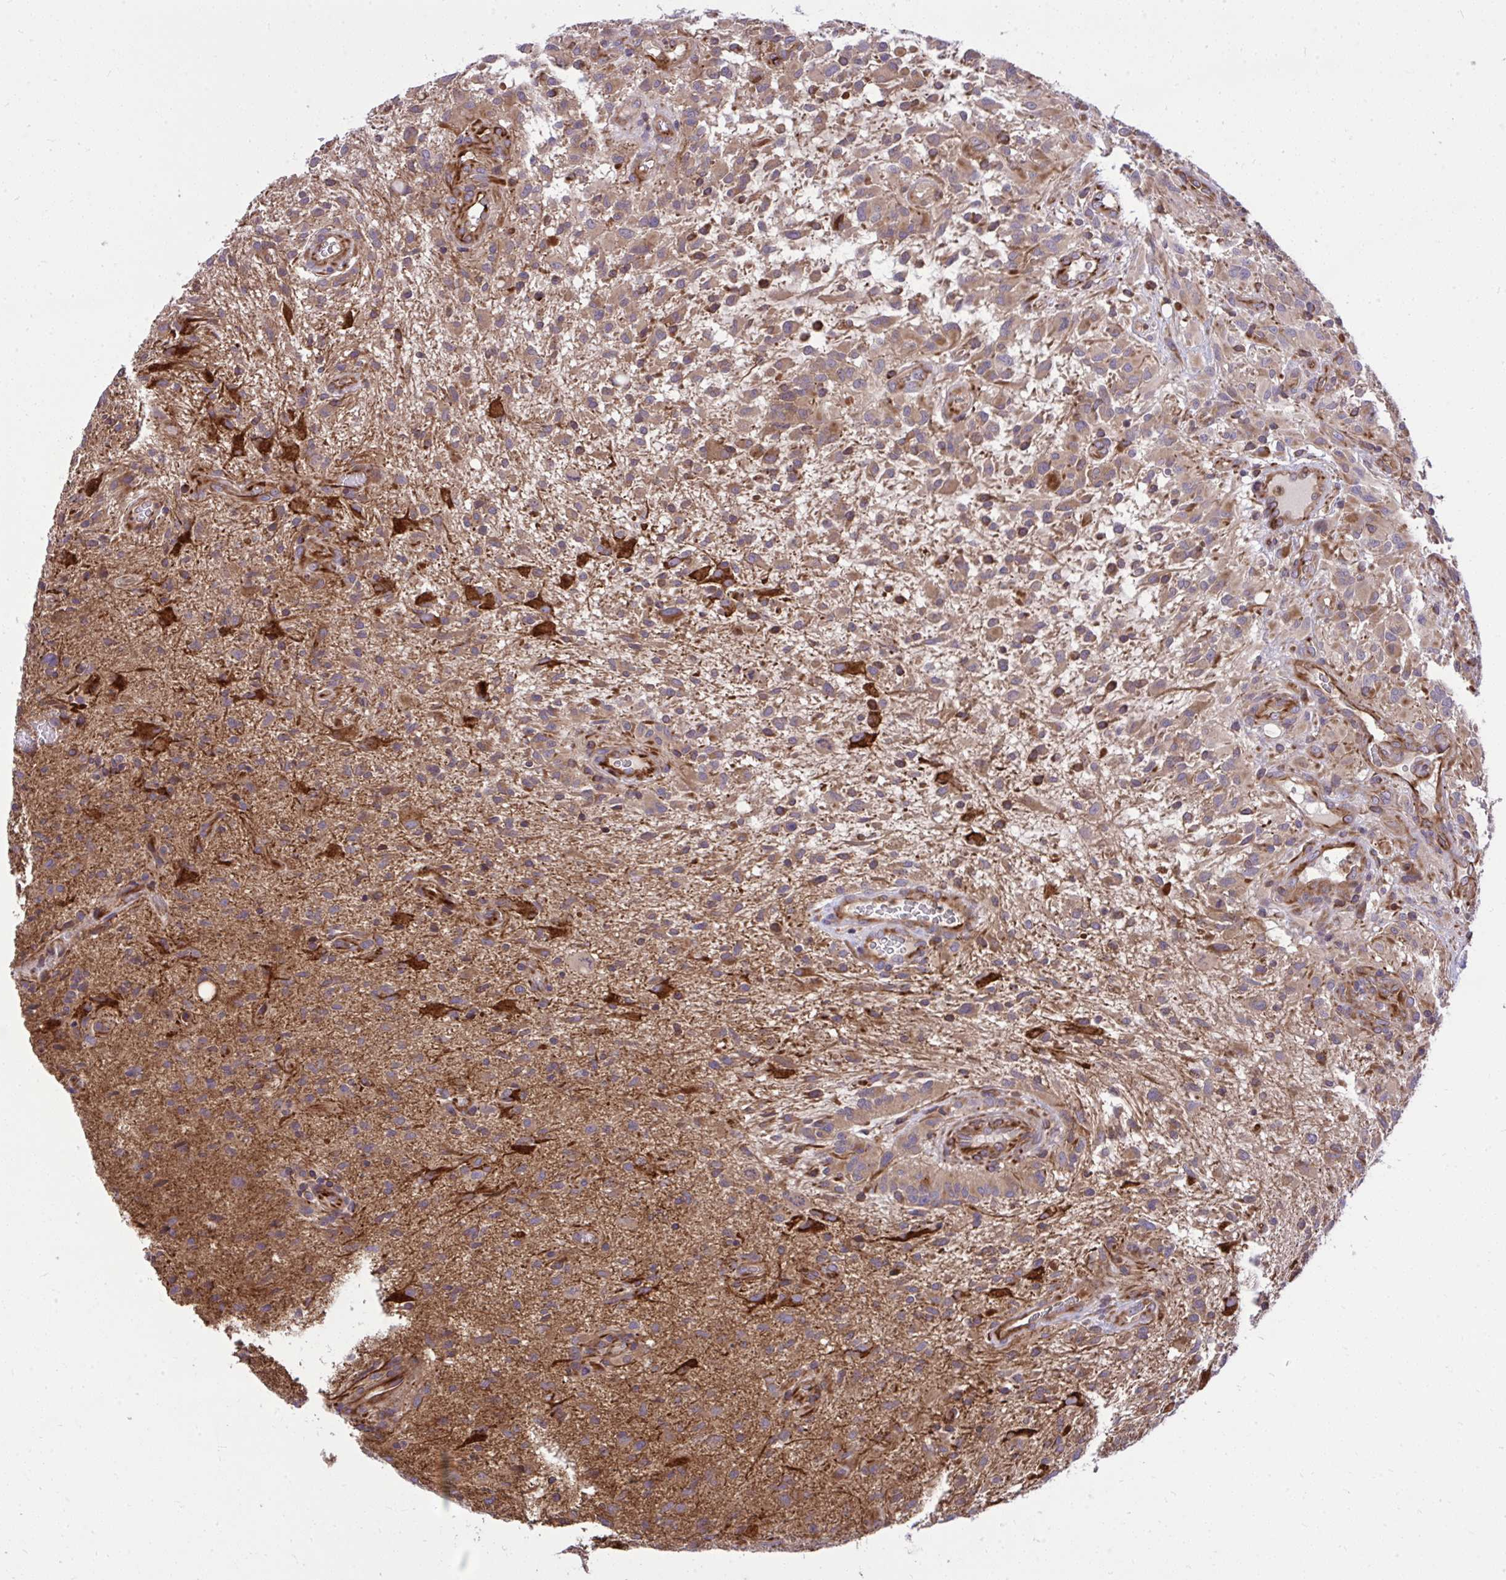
{"staining": {"intensity": "weak", "quantity": ">75%", "location": "cytoplasmic/membranous"}, "tissue": "glioma", "cell_type": "Tumor cells", "image_type": "cancer", "snomed": [{"axis": "morphology", "description": "Glioma, malignant, High grade"}, {"axis": "topography", "description": "Brain"}], "caption": "Protein staining reveals weak cytoplasmic/membranous expression in approximately >75% of tumor cells in high-grade glioma (malignant). (Brightfield microscopy of DAB IHC at high magnification).", "gene": "PAIP2", "patient": {"sex": "male", "age": 71}}